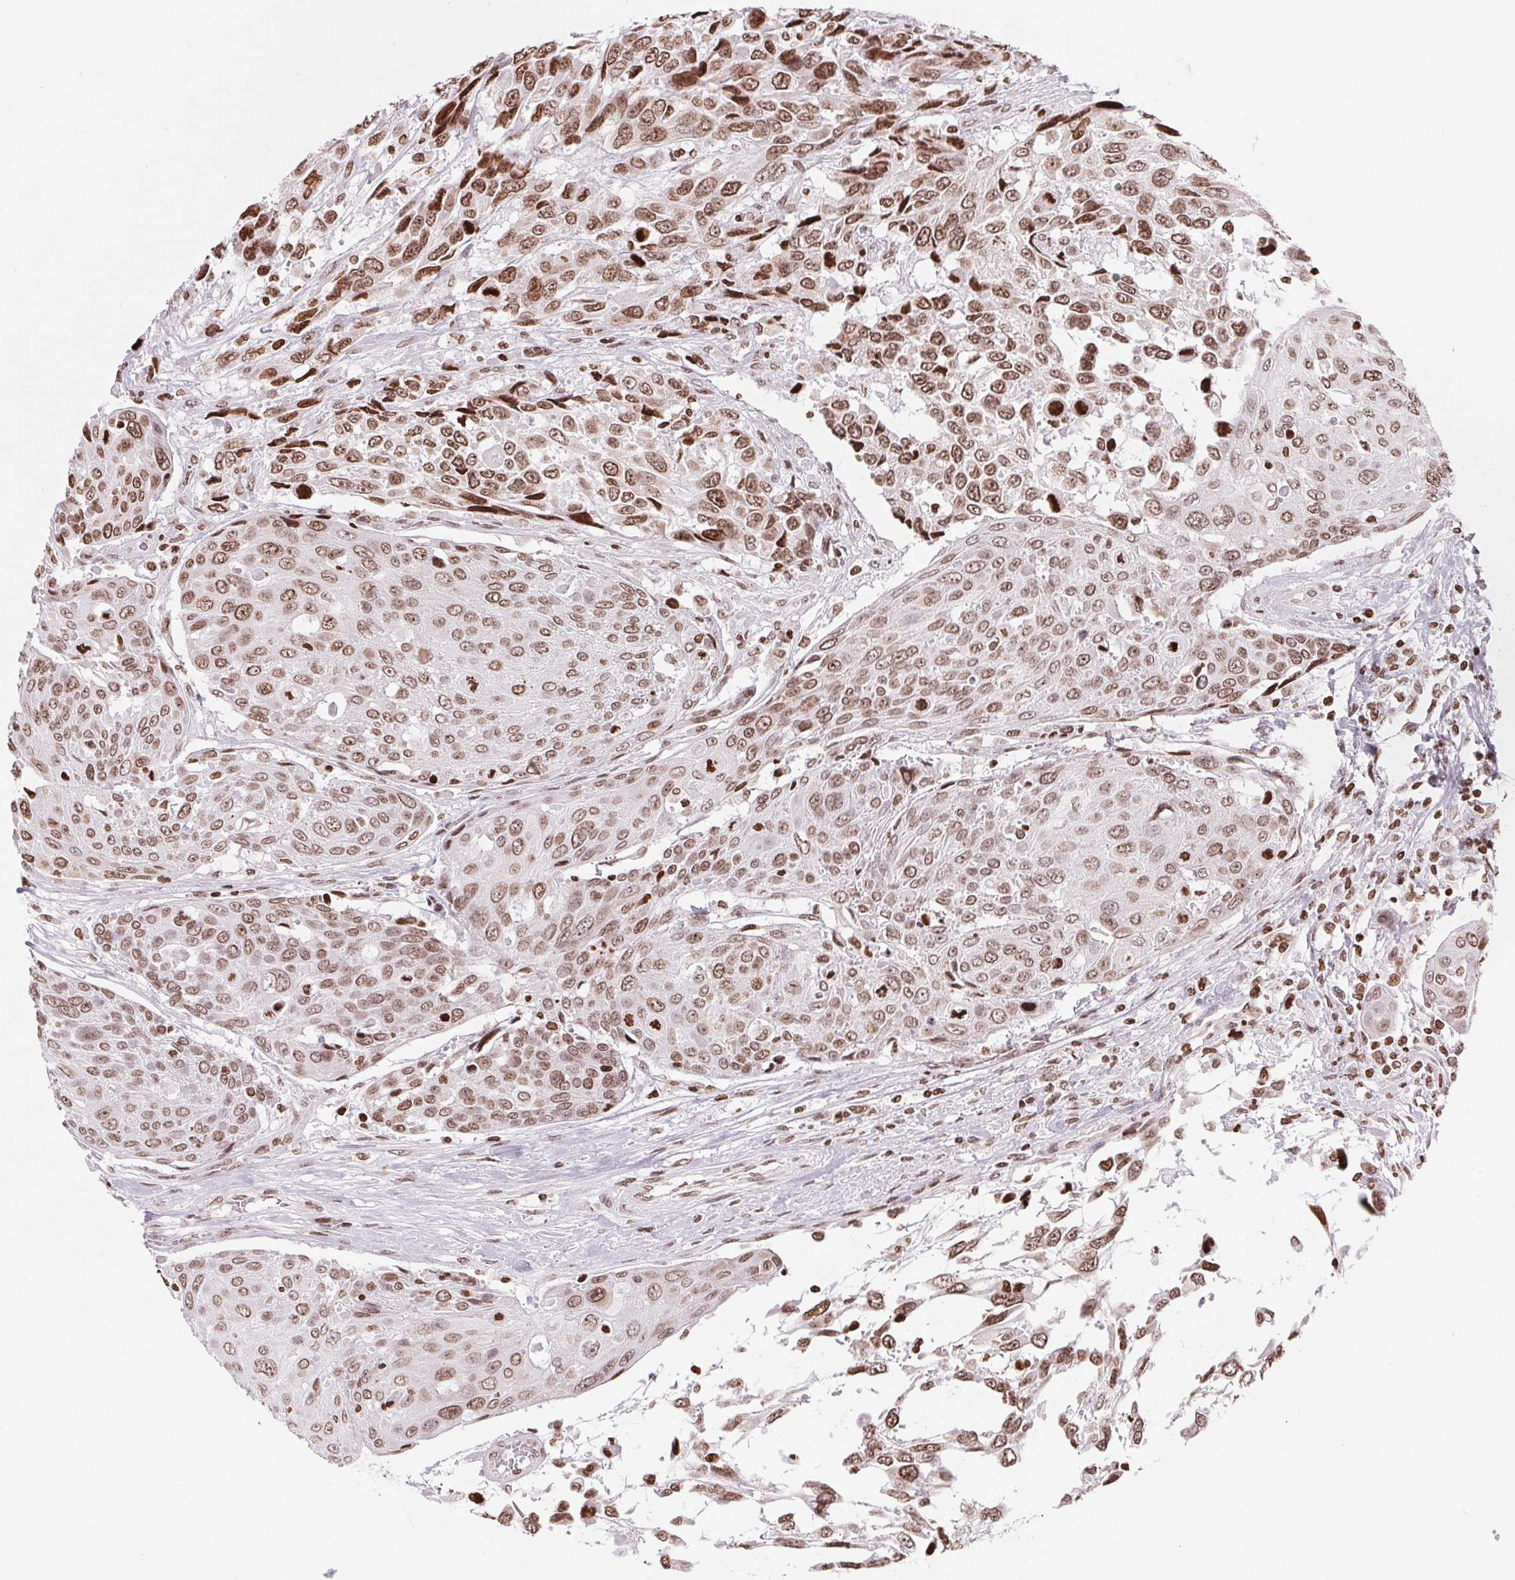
{"staining": {"intensity": "moderate", "quantity": ">75%", "location": "cytoplasmic/membranous,nuclear"}, "tissue": "urothelial cancer", "cell_type": "Tumor cells", "image_type": "cancer", "snomed": [{"axis": "morphology", "description": "Urothelial carcinoma, High grade"}, {"axis": "topography", "description": "Urinary bladder"}], "caption": "Immunohistochemical staining of urothelial cancer displays medium levels of moderate cytoplasmic/membranous and nuclear expression in about >75% of tumor cells. Ihc stains the protein of interest in brown and the nuclei are stained blue.", "gene": "SMIM12", "patient": {"sex": "female", "age": 70}}